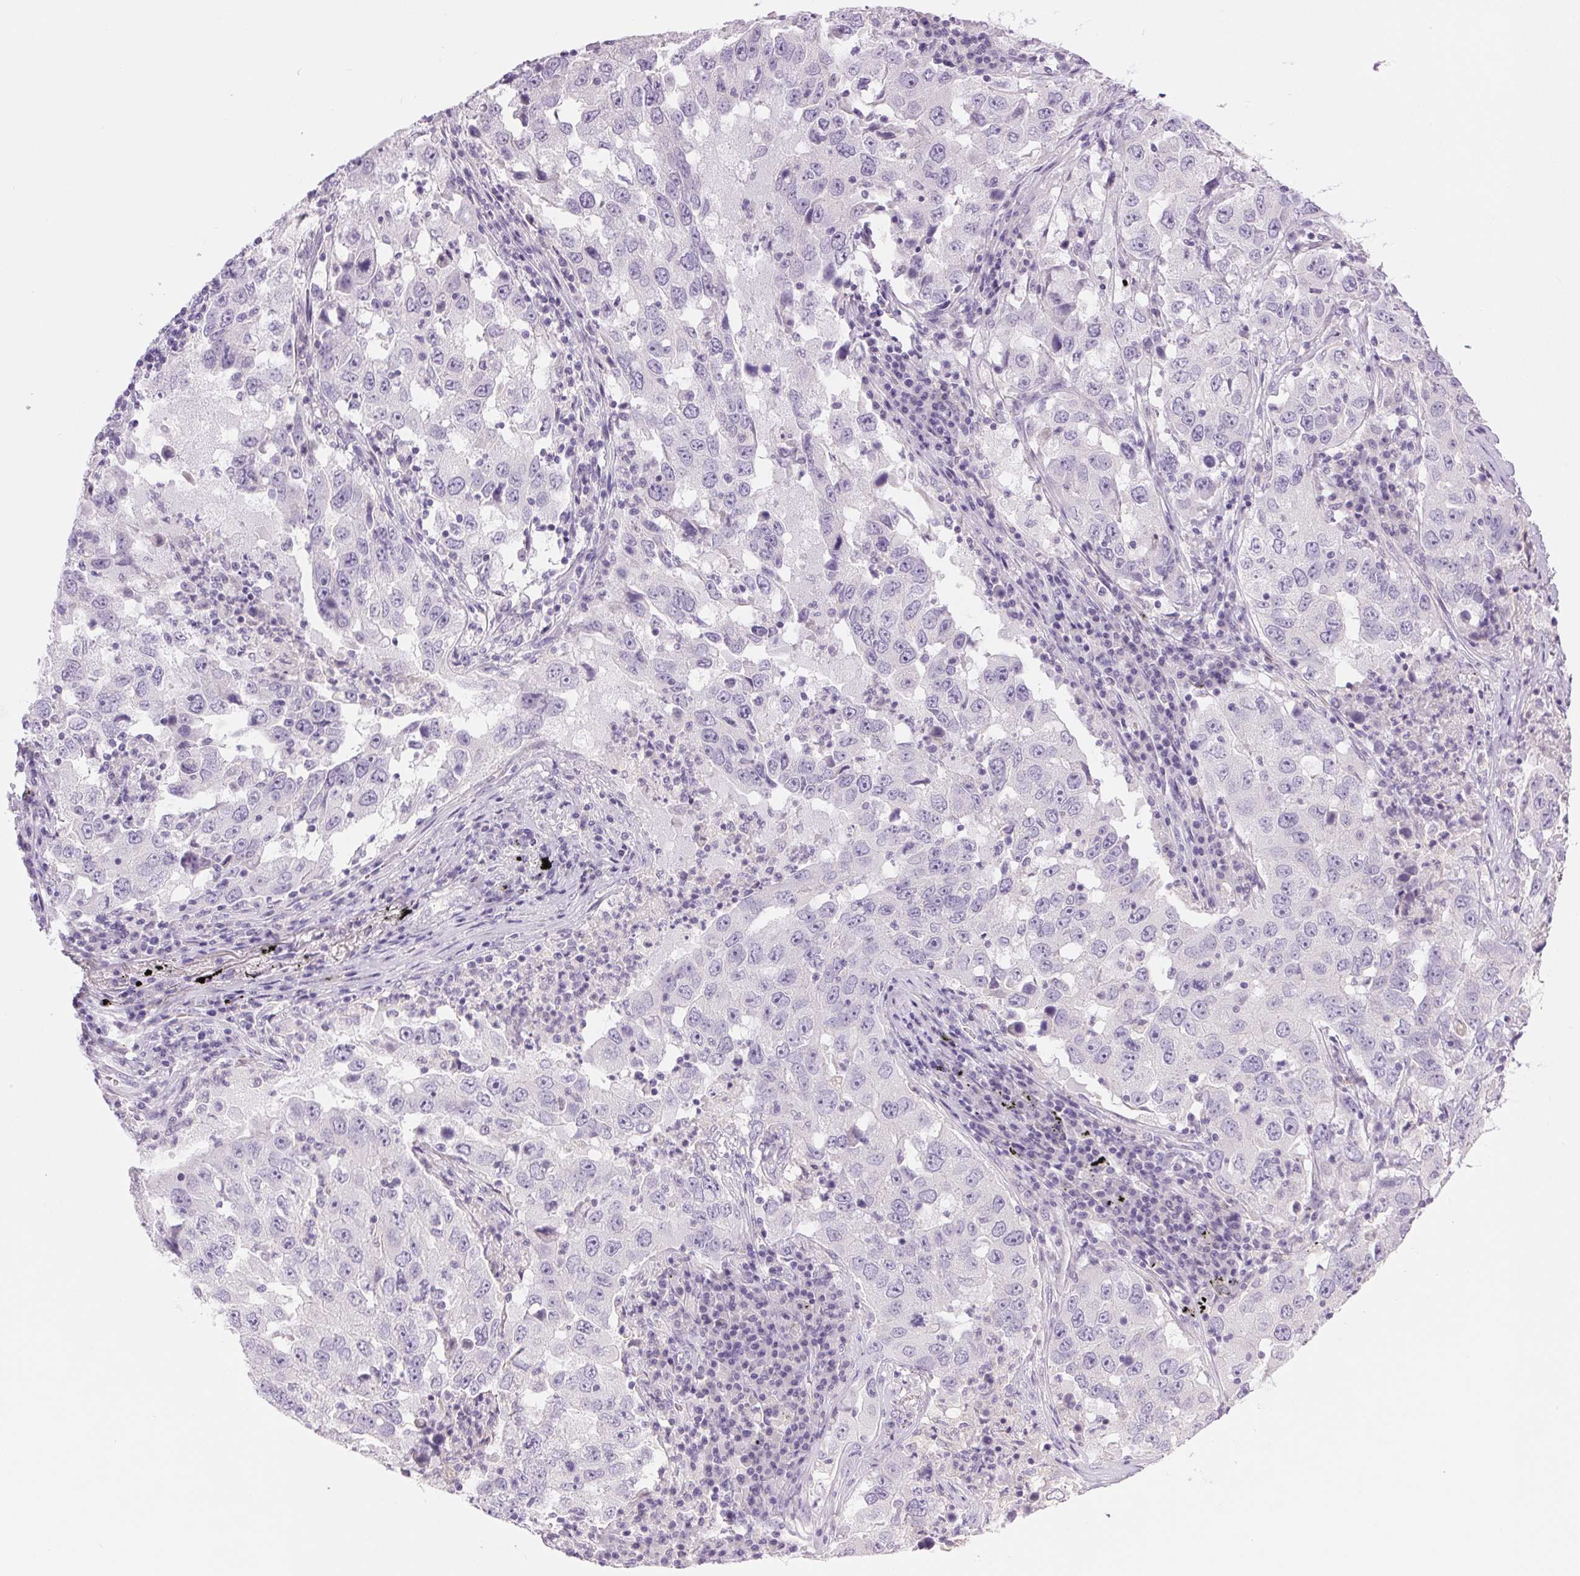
{"staining": {"intensity": "negative", "quantity": "none", "location": "none"}, "tissue": "lung cancer", "cell_type": "Tumor cells", "image_type": "cancer", "snomed": [{"axis": "morphology", "description": "Adenocarcinoma, NOS"}, {"axis": "topography", "description": "Lung"}], "caption": "High magnification brightfield microscopy of adenocarcinoma (lung) stained with DAB (brown) and counterstained with hematoxylin (blue): tumor cells show no significant expression.", "gene": "HSD17B2", "patient": {"sex": "male", "age": 73}}